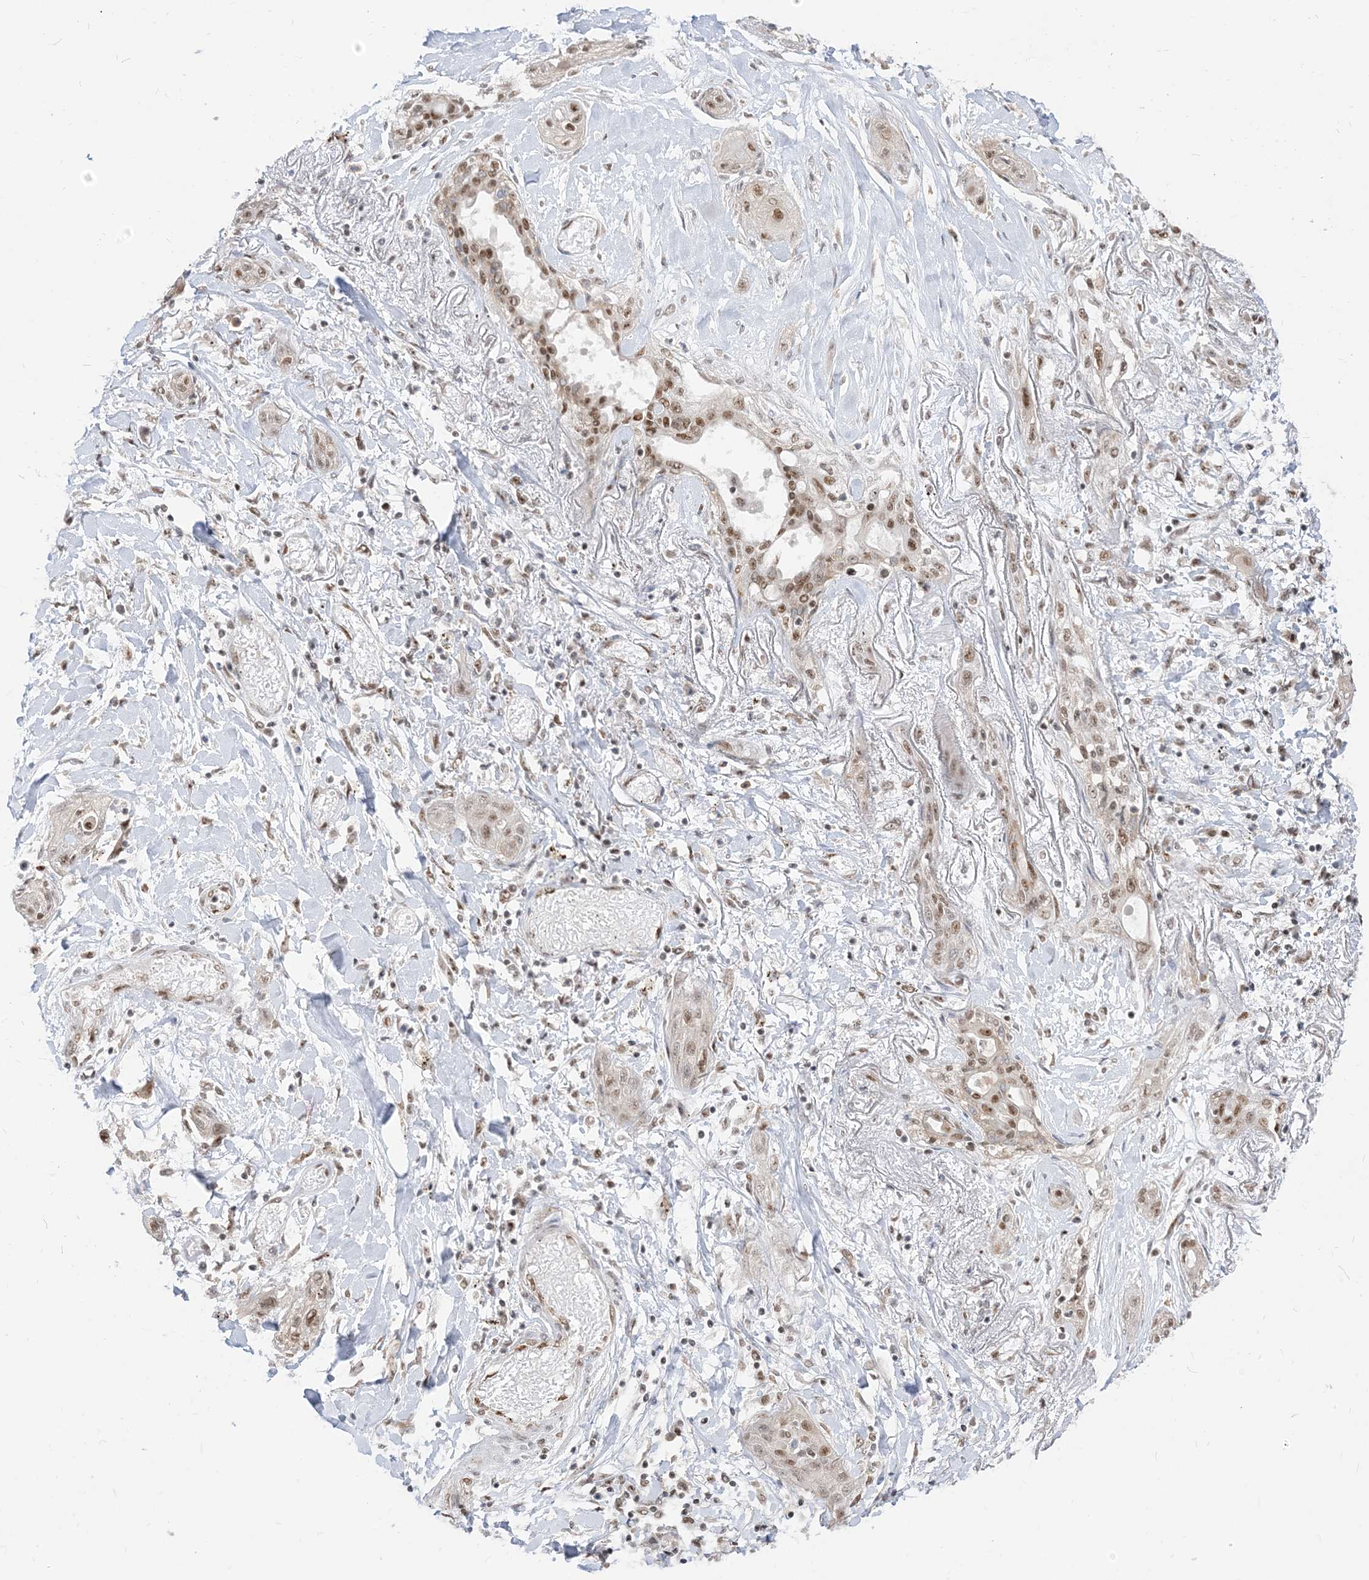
{"staining": {"intensity": "weak", "quantity": ">75%", "location": "nuclear"}, "tissue": "lung cancer", "cell_type": "Tumor cells", "image_type": "cancer", "snomed": [{"axis": "morphology", "description": "Squamous cell carcinoma, NOS"}, {"axis": "topography", "description": "Lung"}], "caption": "There is low levels of weak nuclear expression in tumor cells of lung cancer (squamous cell carcinoma), as demonstrated by immunohistochemical staining (brown color).", "gene": "ARGLU1", "patient": {"sex": "female", "age": 47}}